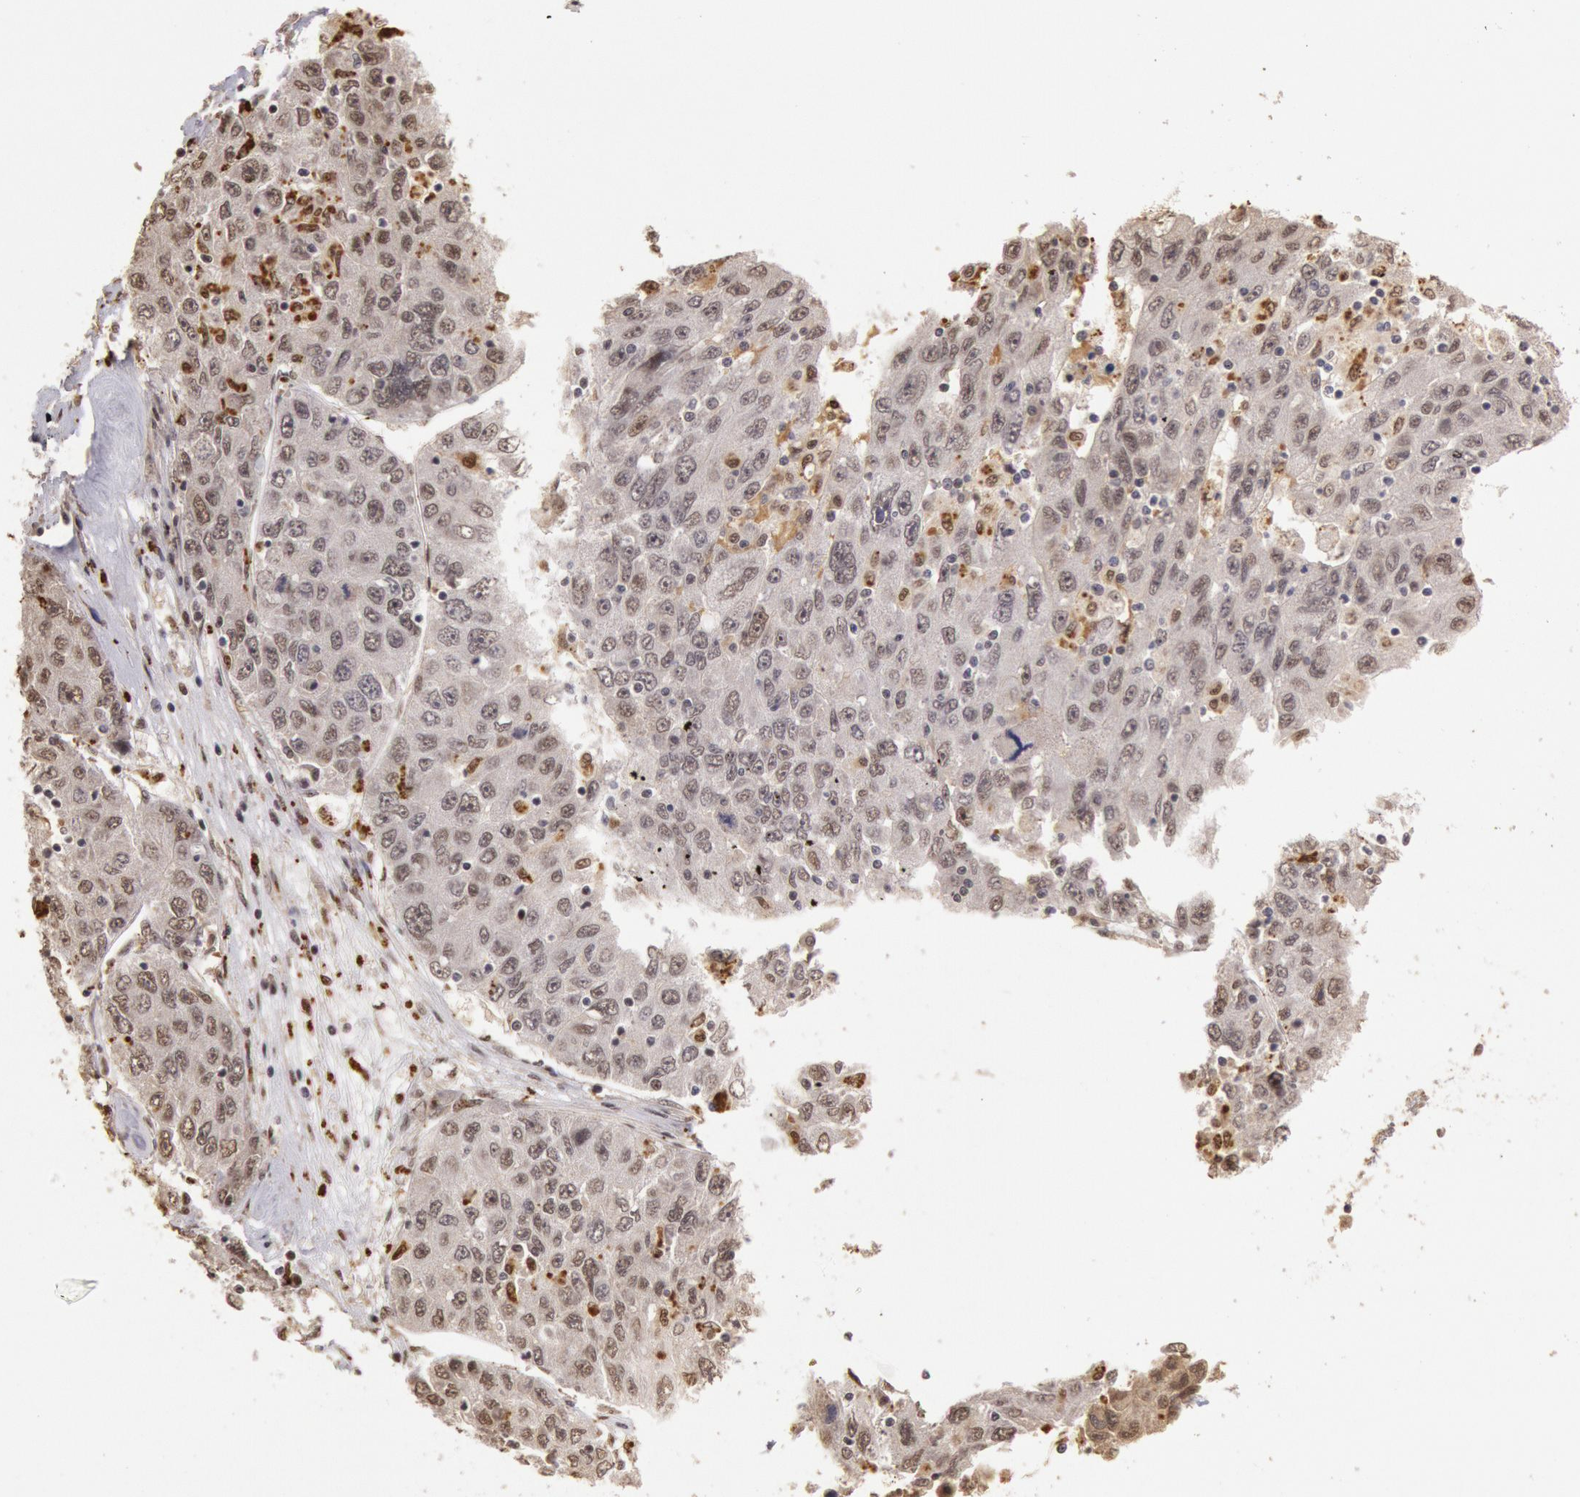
{"staining": {"intensity": "weak", "quantity": "25%-75%", "location": "nuclear"}, "tissue": "liver cancer", "cell_type": "Tumor cells", "image_type": "cancer", "snomed": [{"axis": "morphology", "description": "Carcinoma, Hepatocellular, NOS"}, {"axis": "topography", "description": "Liver"}], "caption": "A high-resolution photomicrograph shows immunohistochemistry staining of liver hepatocellular carcinoma, which shows weak nuclear staining in approximately 25%-75% of tumor cells. Immunohistochemistry stains the protein of interest in brown and the nuclei are stained blue.", "gene": "LIG4", "patient": {"sex": "male", "age": 49}}